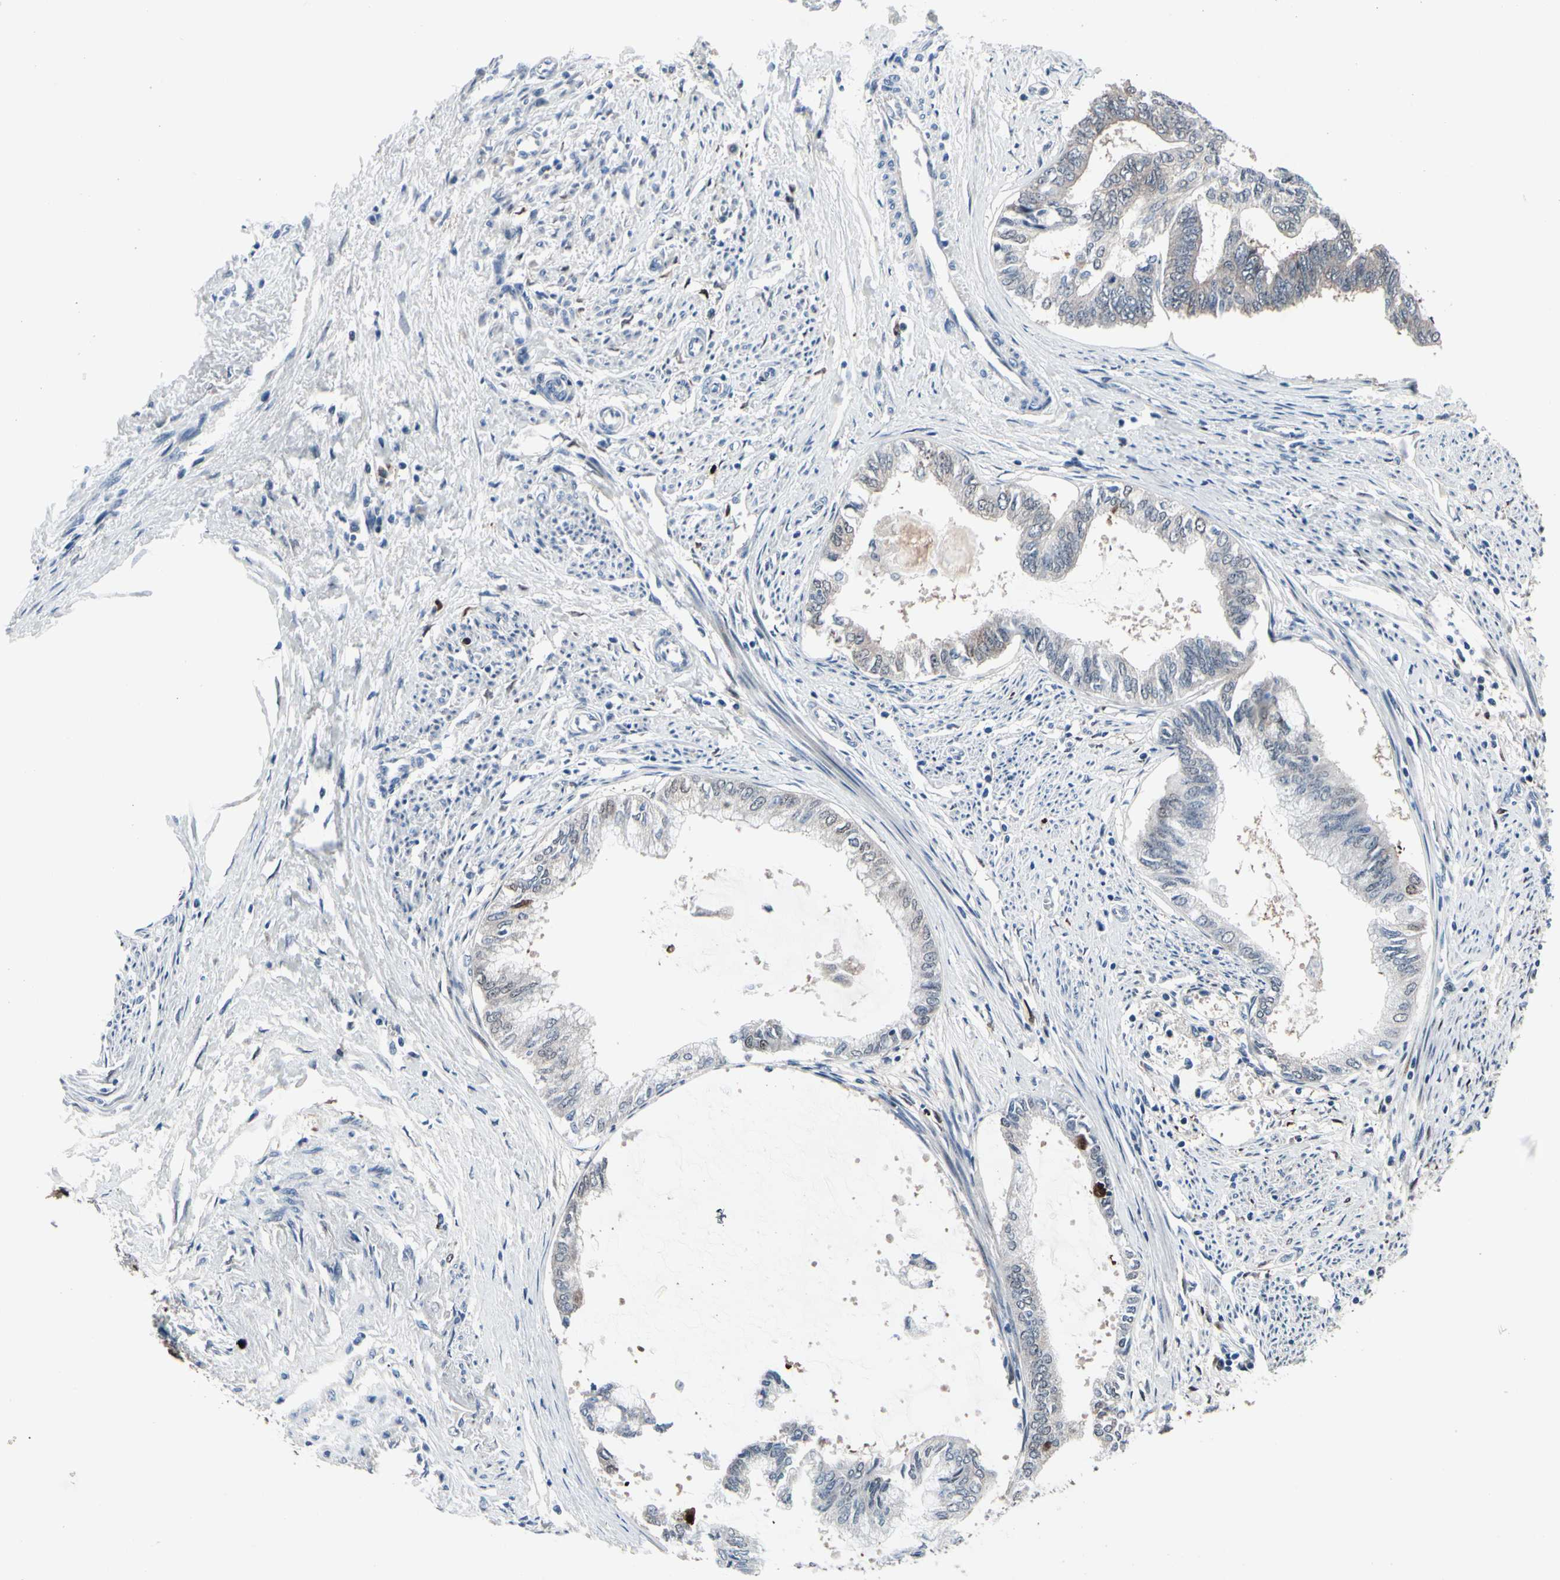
{"staining": {"intensity": "strong", "quantity": "<25%", "location": "cytoplasmic/membranous,nuclear"}, "tissue": "endometrial cancer", "cell_type": "Tumor cells", "image_type": "cancer", "snomed": [{"axis": "morphology", "description": "Adenocarcinoma, NOS"}, {"axis": "topography", "description": "Endometrium"}], "caption": "Immunohistochemistry (IHC) of human endometrial cancer shows medium levels of strong cytoplasmic/membranous and nuclear positivity in approximately <25% of tumor cells.", "gene": "TXN", "patient": {"sex": "female", "age": 86}}